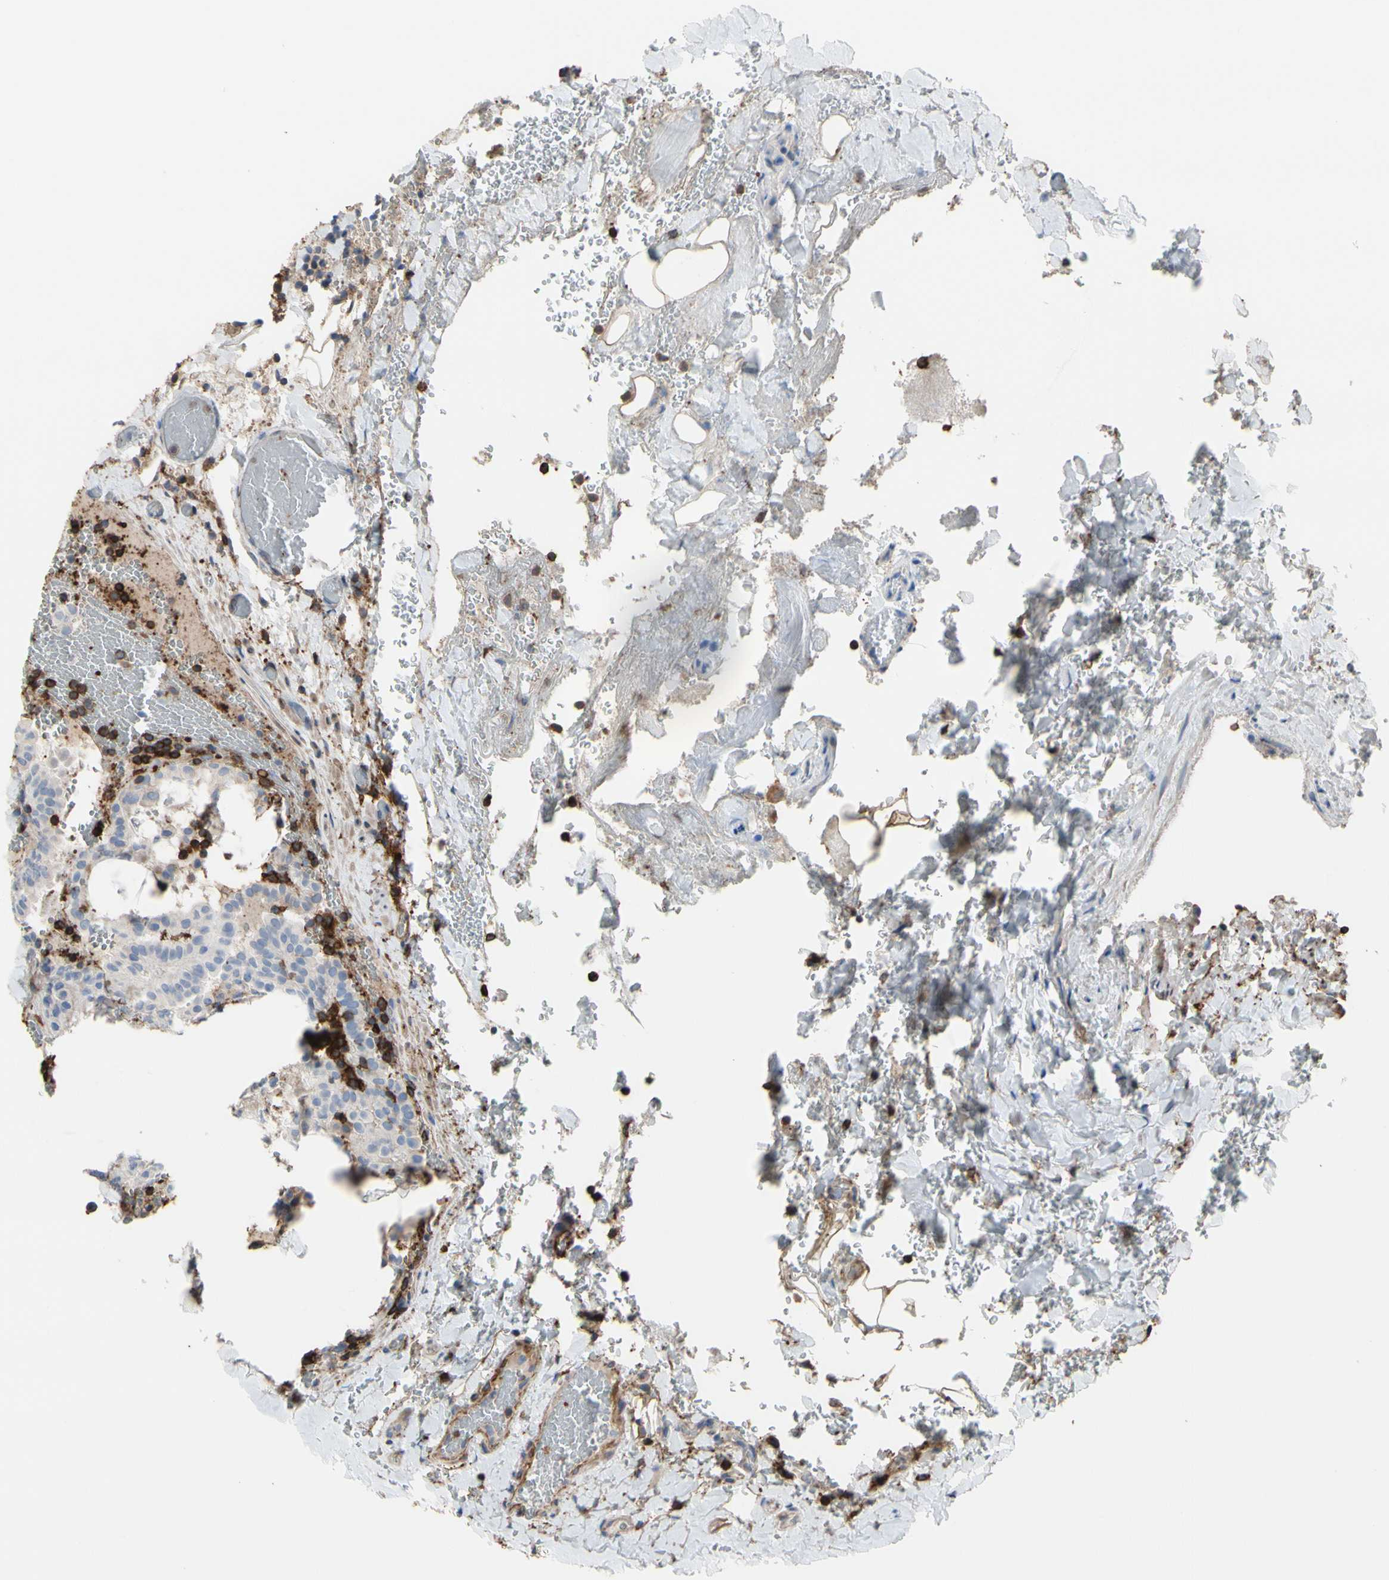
{"staining": {"intensity": "weak", "quantity": "25%-75%", "location": "cytoplasmic/membranous"}, "tissue": "thyroid cancer", "cell_type": "Tumor cells", "image_type": "cancer", "snomed": [{"axis": "morphology", "description": "Normal tissue, NOS"}, {"axis": "morphology", "description": "Papillary adenocarcinoma, NOS"}, {"axis": "topography", "description": "Thyroid gland"}], "caption": "Immunohistochemistry (DAB (3,3'-diaminobenzidine)) staining of human thyroid cancer demonstrates weak cytoplasmic/membranous protein positivity in approximately 25%-75% of tumor cells. (Stains: DAB in brown, nuclei in blue, Microscopy: brightfield microscopy at high magnification).", "gene": "ANXA6", "patient": {"sex": "female", "age": 30}}